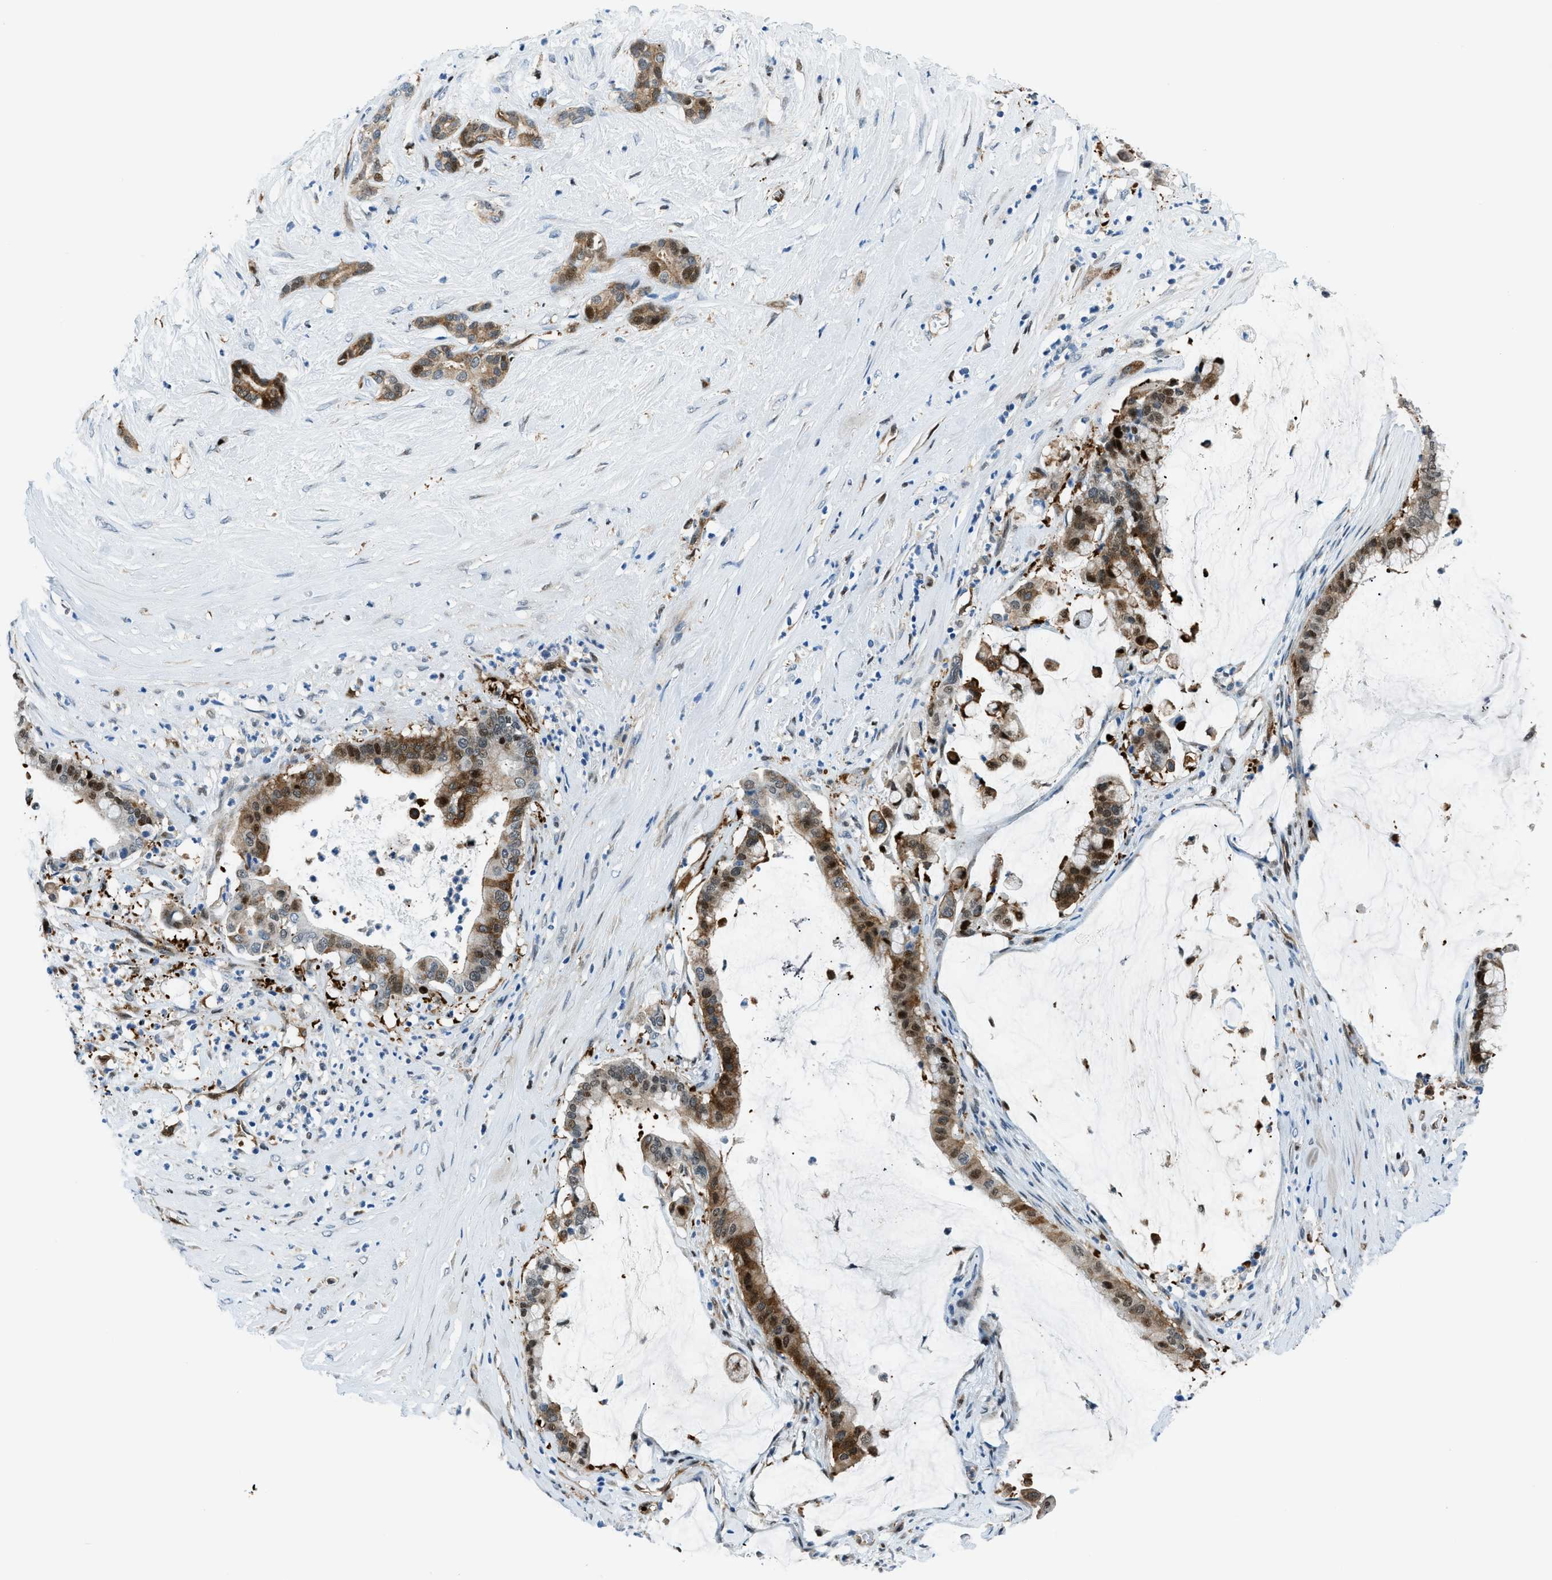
{"staining": {"intensity": "moderate", "quantity": ">75%", "location": "cytoplasmic/membranous,nuclear"}, "tissue": "pancreatic cancer", "cell_type": "Tumor cells", "image_type": "cancer", "snomed": [{"axis": "morphology", "description": "Adenocarcinoma, NOS"}, {"axis": "topography", "description": "Pancreas"}], "caption": "A brown stain shows moderate cytoplasmic/membranous and nuclear positivity of a protein in human pancreatic cancer tumor cells.", "gene": "YWHAE", "patient": {"sex": "male", "age": 41}}